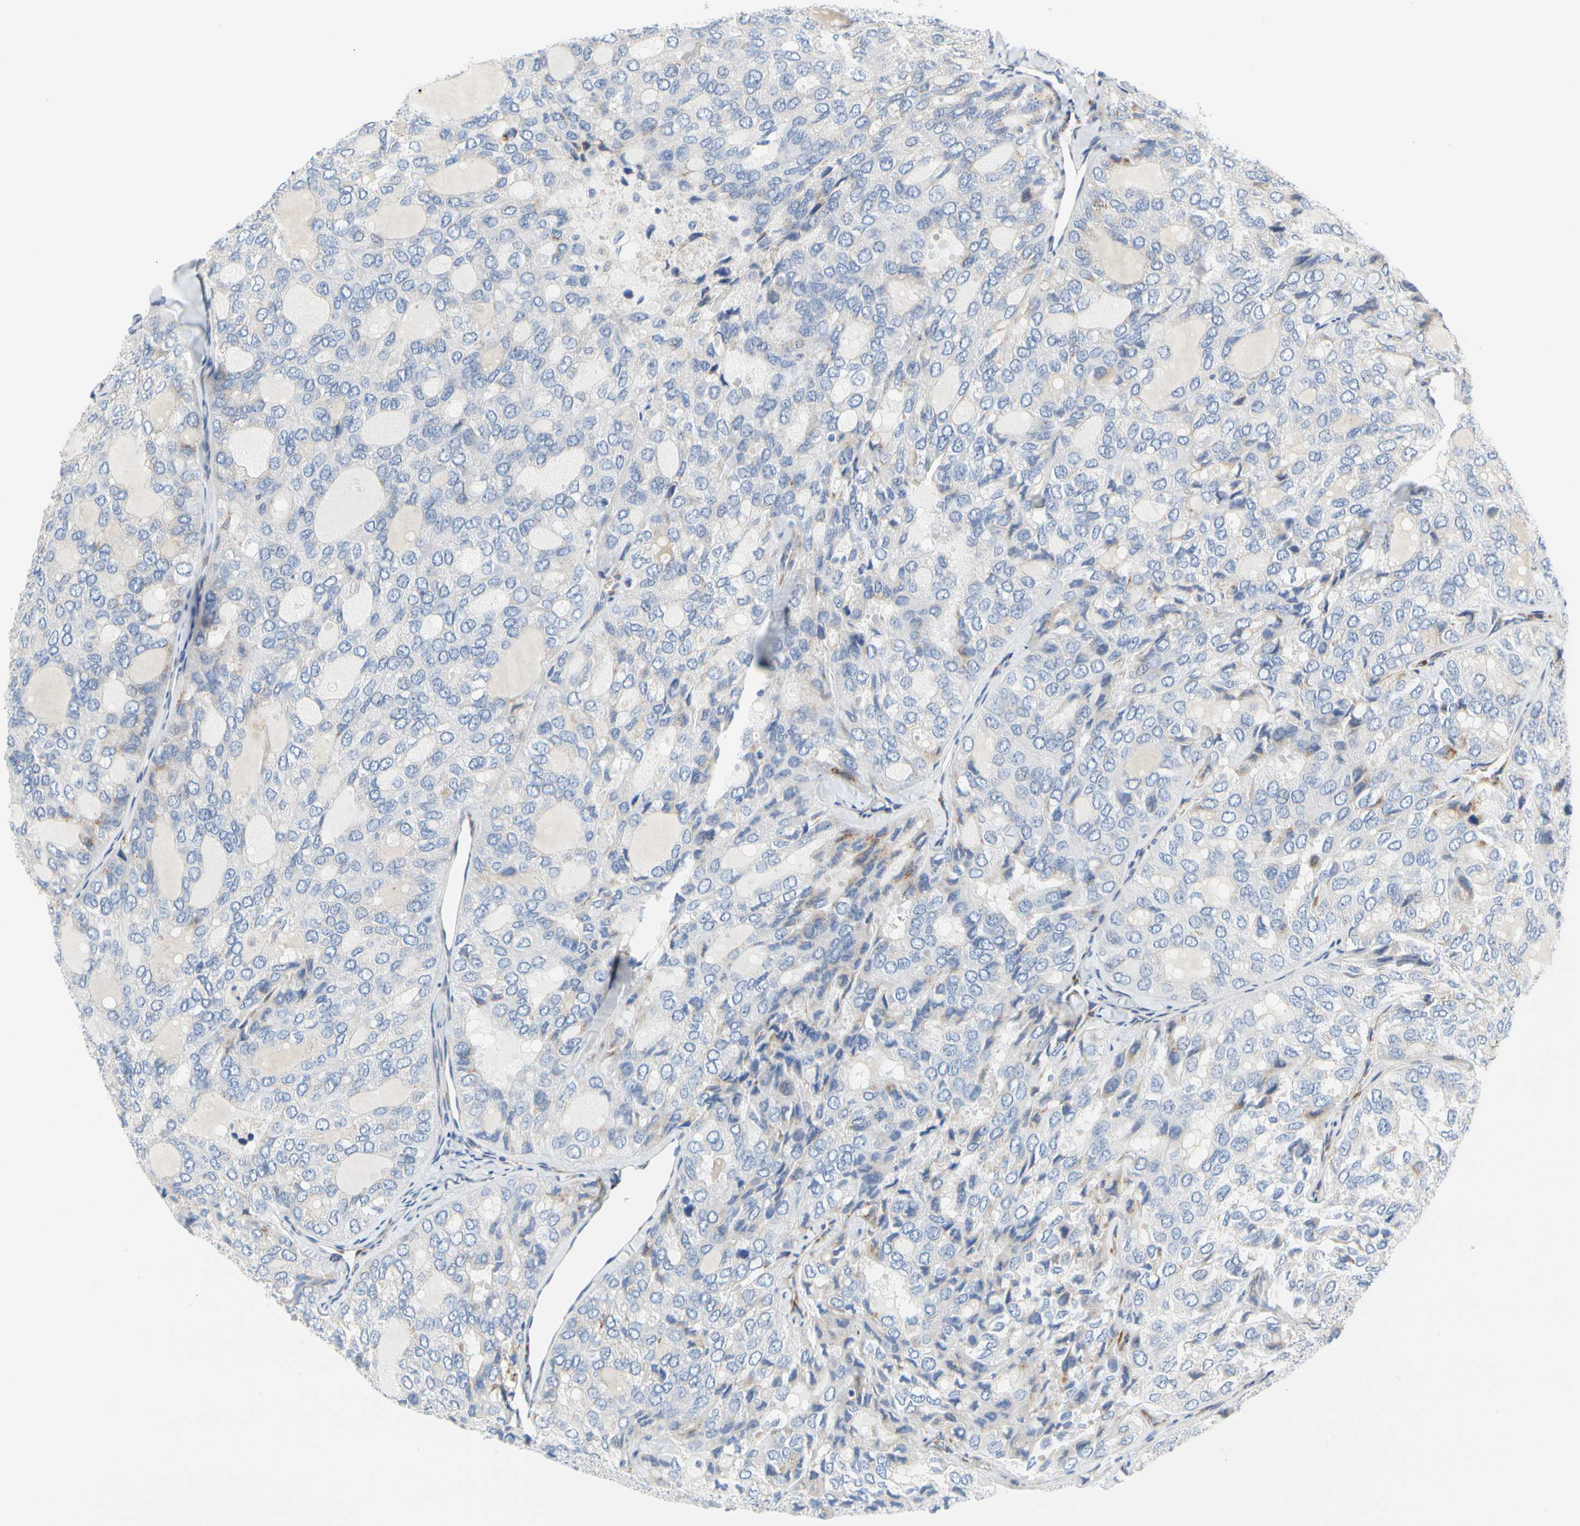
{"staining": {"intensity": "negative", "quantity": "none", "location": "none"}, "tissue": "thyroid cancer", "cell_type": "Tumor cells", "image_type": "cancer", "snomed": [{"axis": "morphology", "description": "Follicular adenoma carcinoma, NOS"}, {"axis": "topography", "description": "Thyroid gland"}], "caption": "A photomicrograph of follicular adenoma carcinoma (thyroid) stained for a protein reveals no brown staining in tumor cells. (DAB immunohistochemistry visualized using brightfield microscopy, high magnification).", "gene": "ZNF236", "patient": {"sex": "male", "age": 75}}